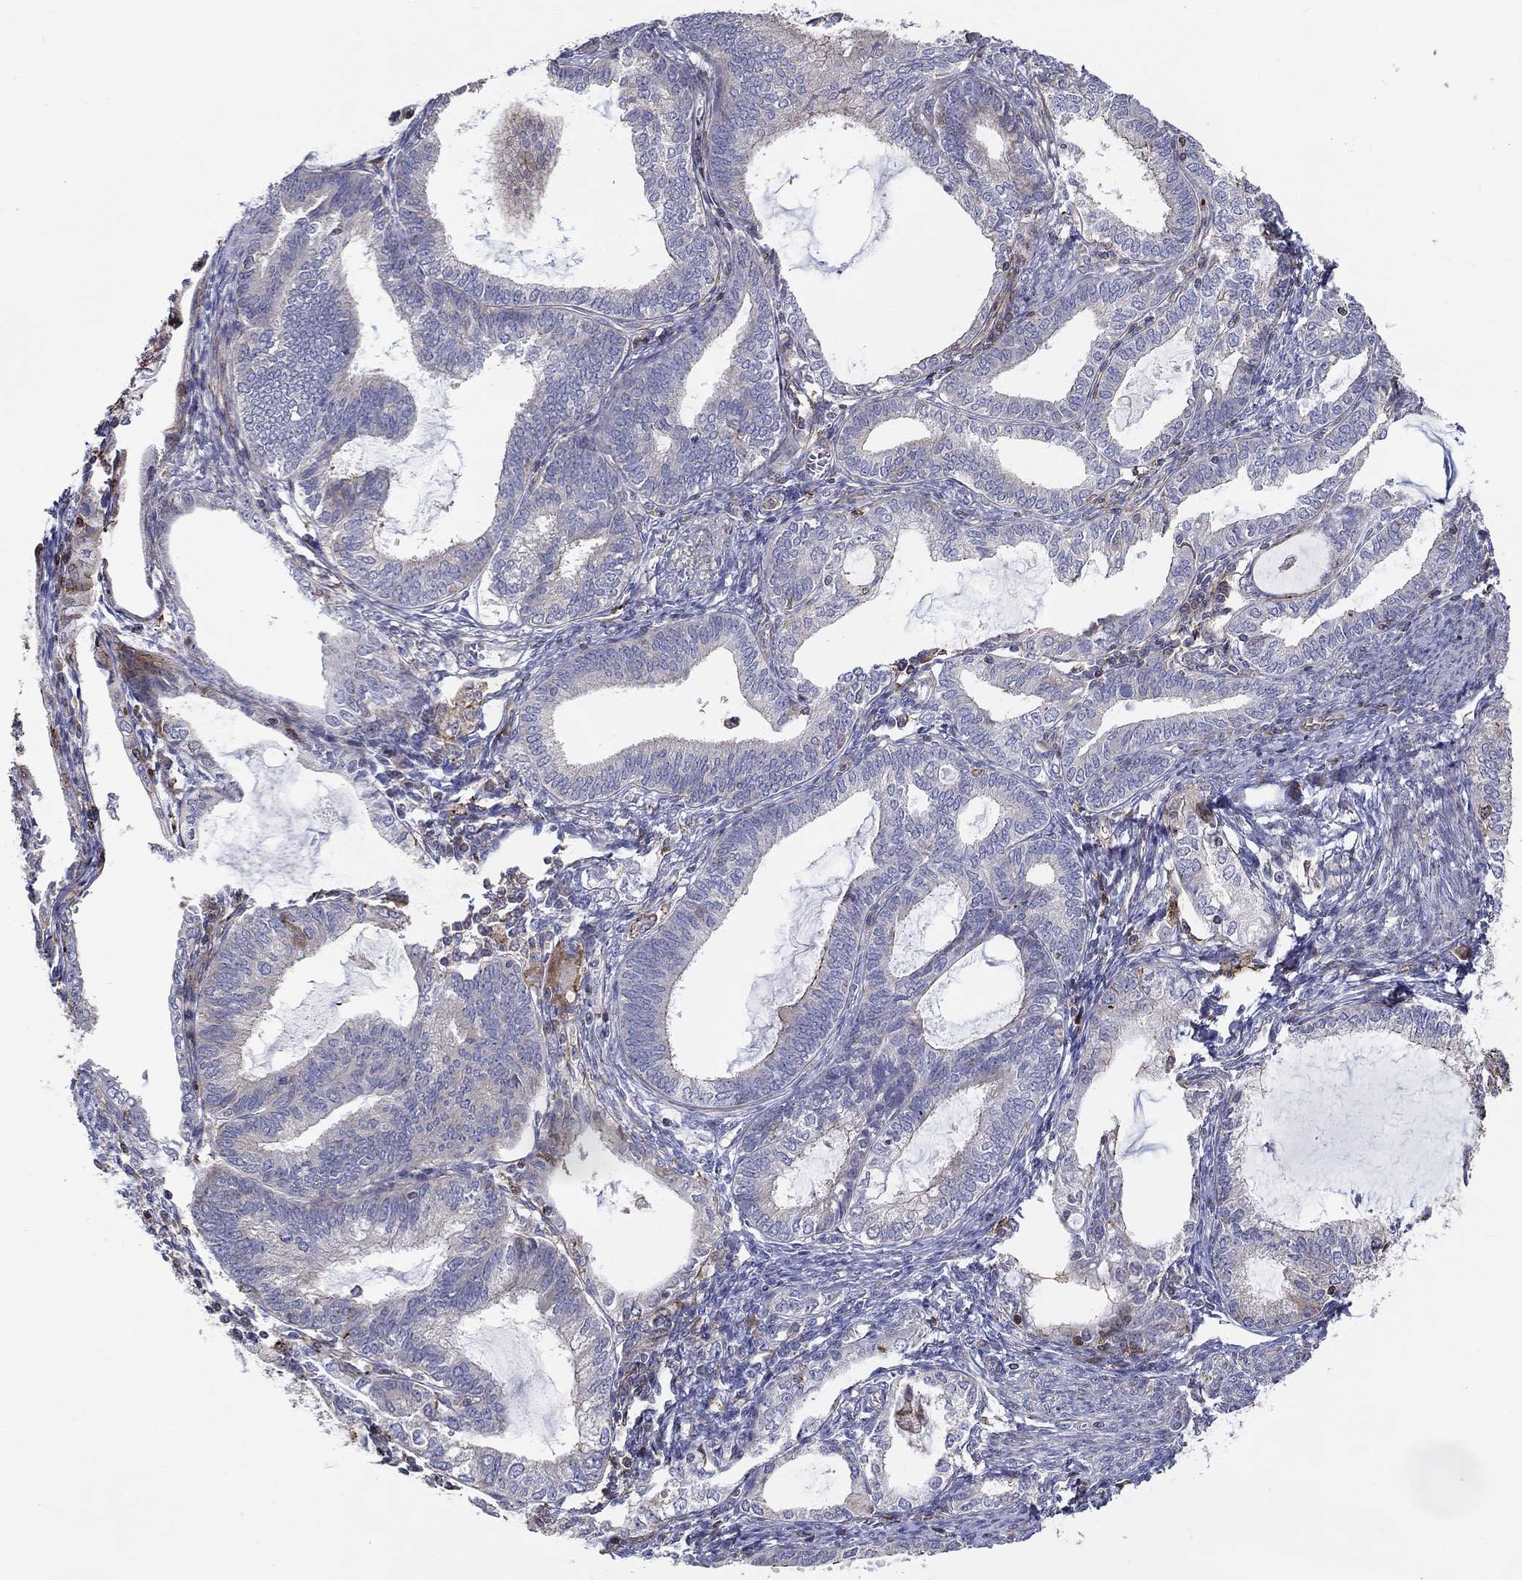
{"staining": {"intensity": "negative", "quantity": "none", "location": "none"}, "tissue": "endometrial cancer", "cell_type": "Tumor cells", "image_type": "cancer", "snomed": [{"axis": "morphology", "description": "Adenocarcinoma, NOS"}, {"axis": "topography", "description": "Endometrium"}], "caption": "This photomicrograph is of endometrial cancer stained with immunohistochemistry to label a protein in brown with the nuclei are counter-stained blue. There is no expression in tumor cells.", "gene": "NPHP1", "patient": {"sex": "female", "age": 86}}